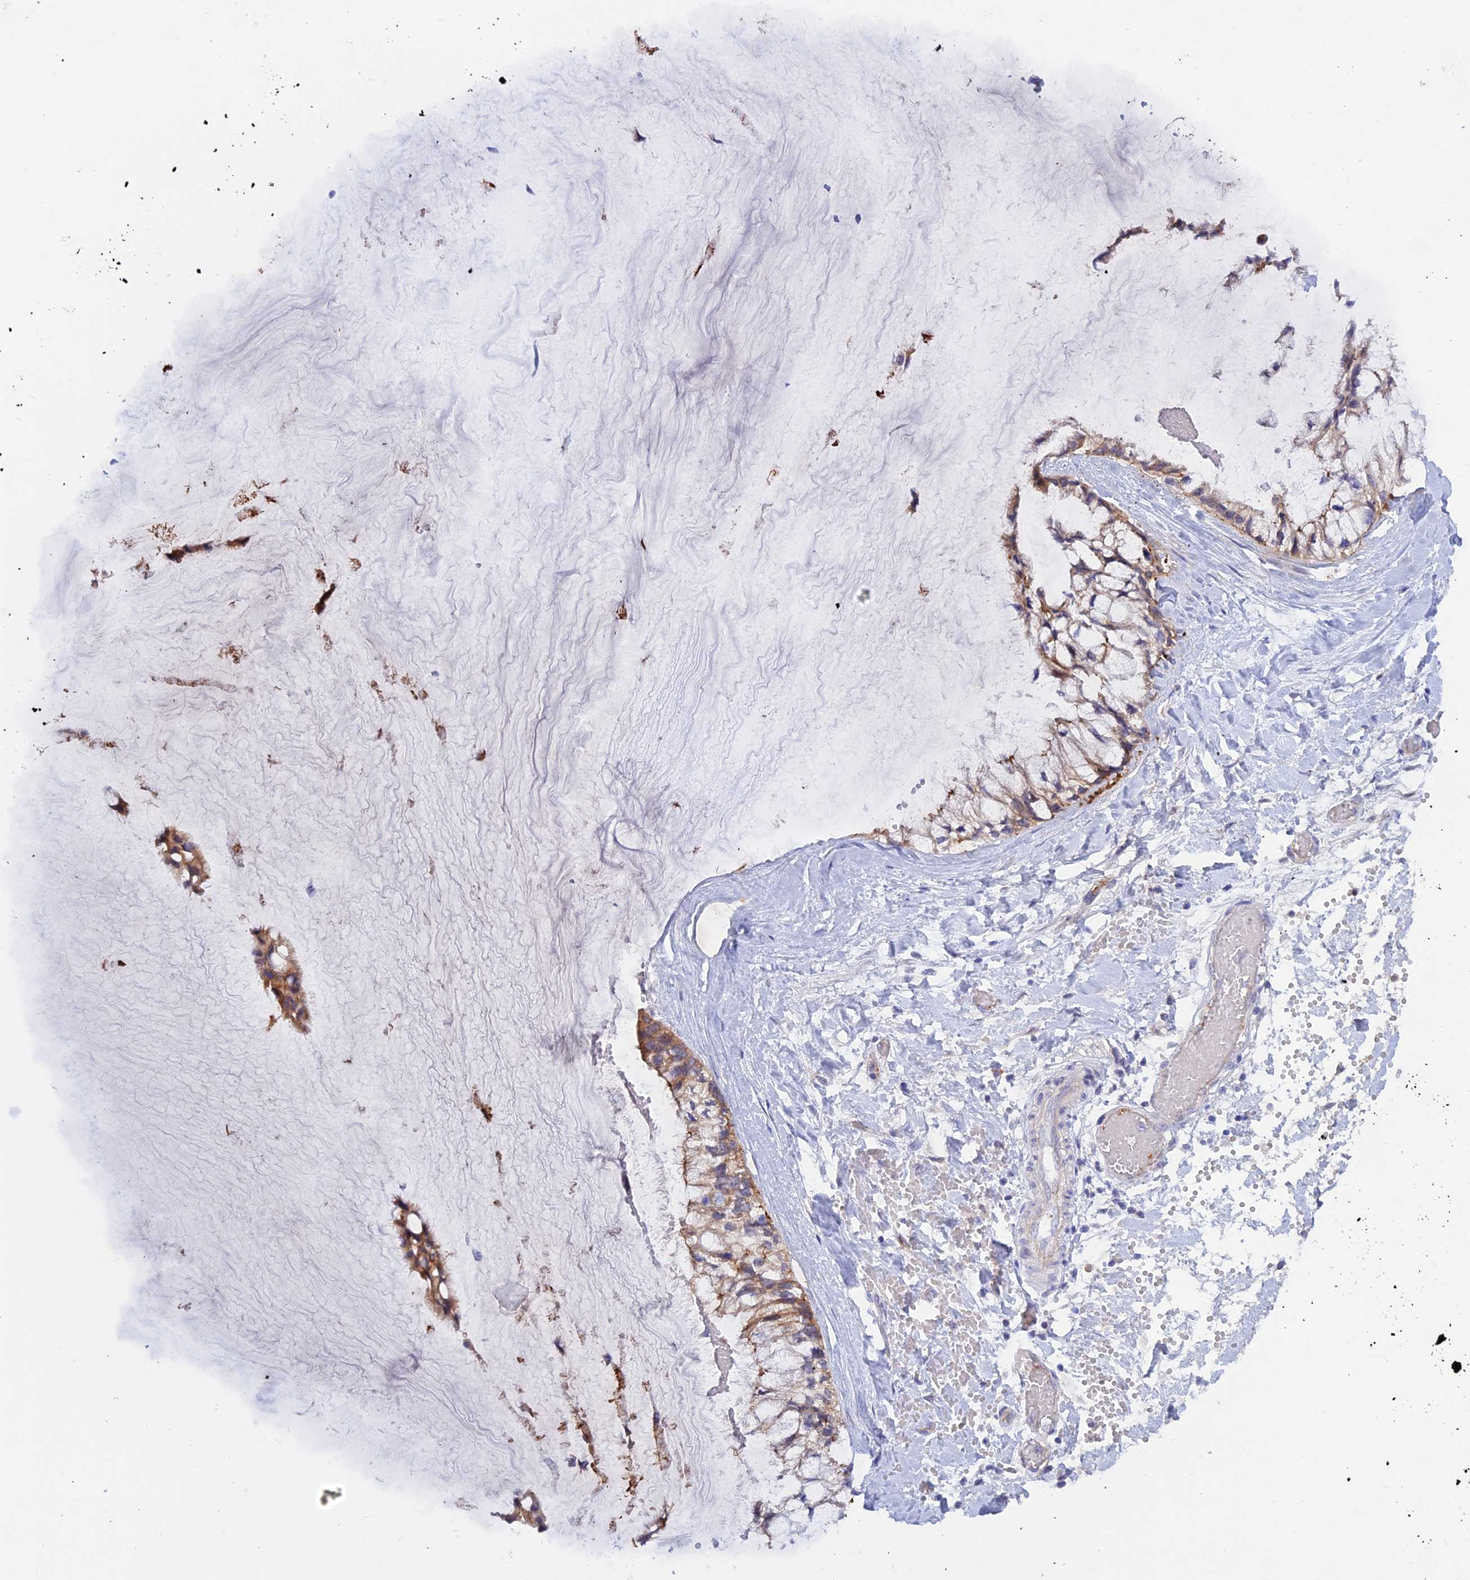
{"staining": {"intensity": "moderate", "quantity": "25%-75%", "location": "cytoplasmic/membranous"}, "tissue": "ovarian cancer", "cell_type": "Tumor cells", "image_type": "cancer", "snomed": [{"axis": "morphology", "description": "Cystadenocarcinoma, mucinous, NOS"}, {"axis": "topography", "description": "Ovary"}], "caption": "A high-resolution photomicrograph shows immunohistochemistry staining of ovarian cancer (mucinous cystadenocarcinoma), which shows moderate cytoplasmic/membranous expression in about 25%-75% of tumor cells.", "gene": "GK5", "patient": {"sex": "female", "age": 39}}